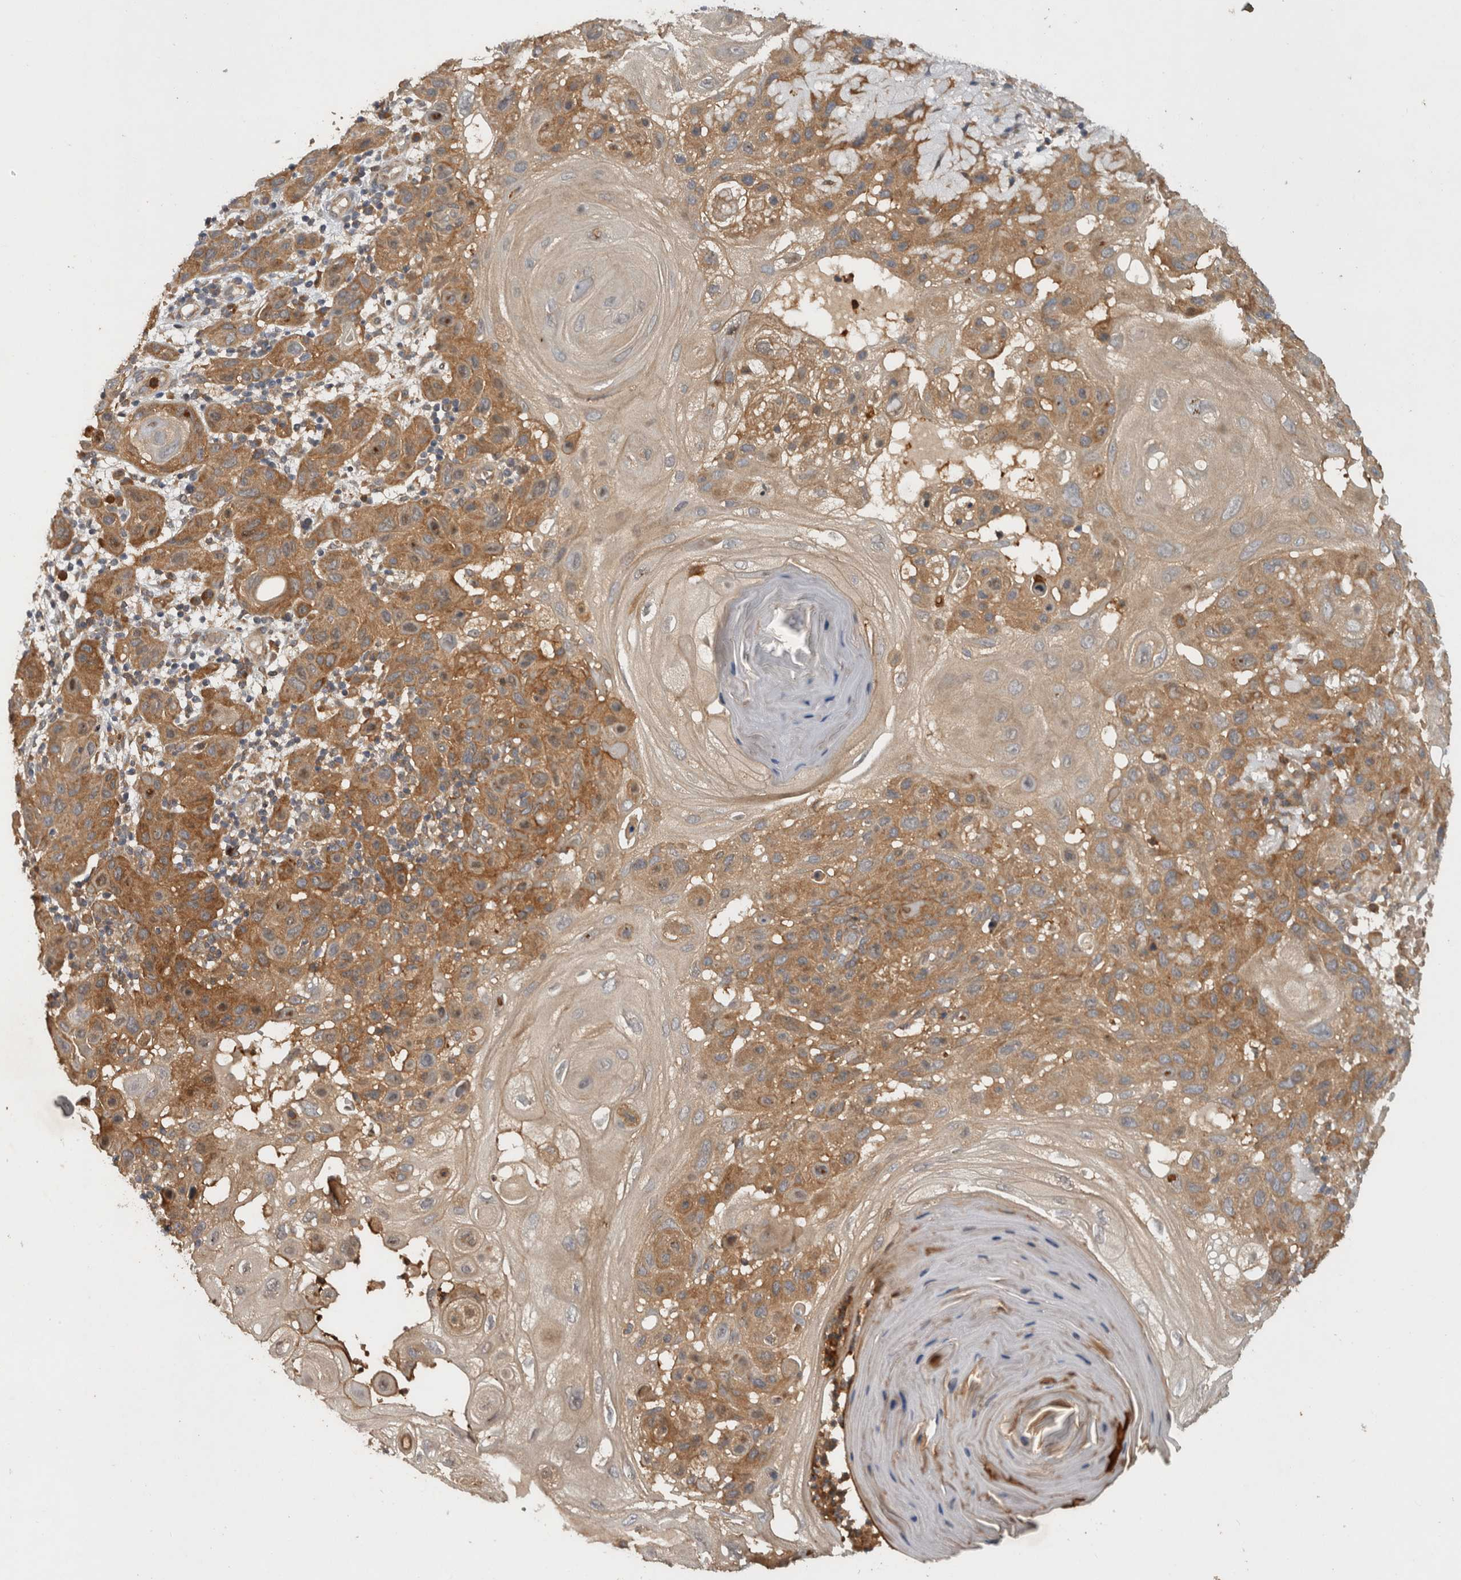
{"staining": {"intensity": "moderate", "quantity": ">75%", "location": "cytoplasmic/membranous"}, "tissue": "skin cancer", "cell_type": "Tumor cells", "image_type": "cancer", "snomed": [{"axis": "morphology", "description": "Normal tissue, NOS"}, {"axis": "morphology", "description": "Squamous cell carcinoma, NOS"}, {"axis": "topography", "description": "Skin"}], "caption": "An image of skin squamous cell carcinoma stained for a protein shows moderate cytoplasmic/membranous brown staining in tumor cells.", "gene": "VEPH1", "patient": {"sex": "female", "age": 96}}